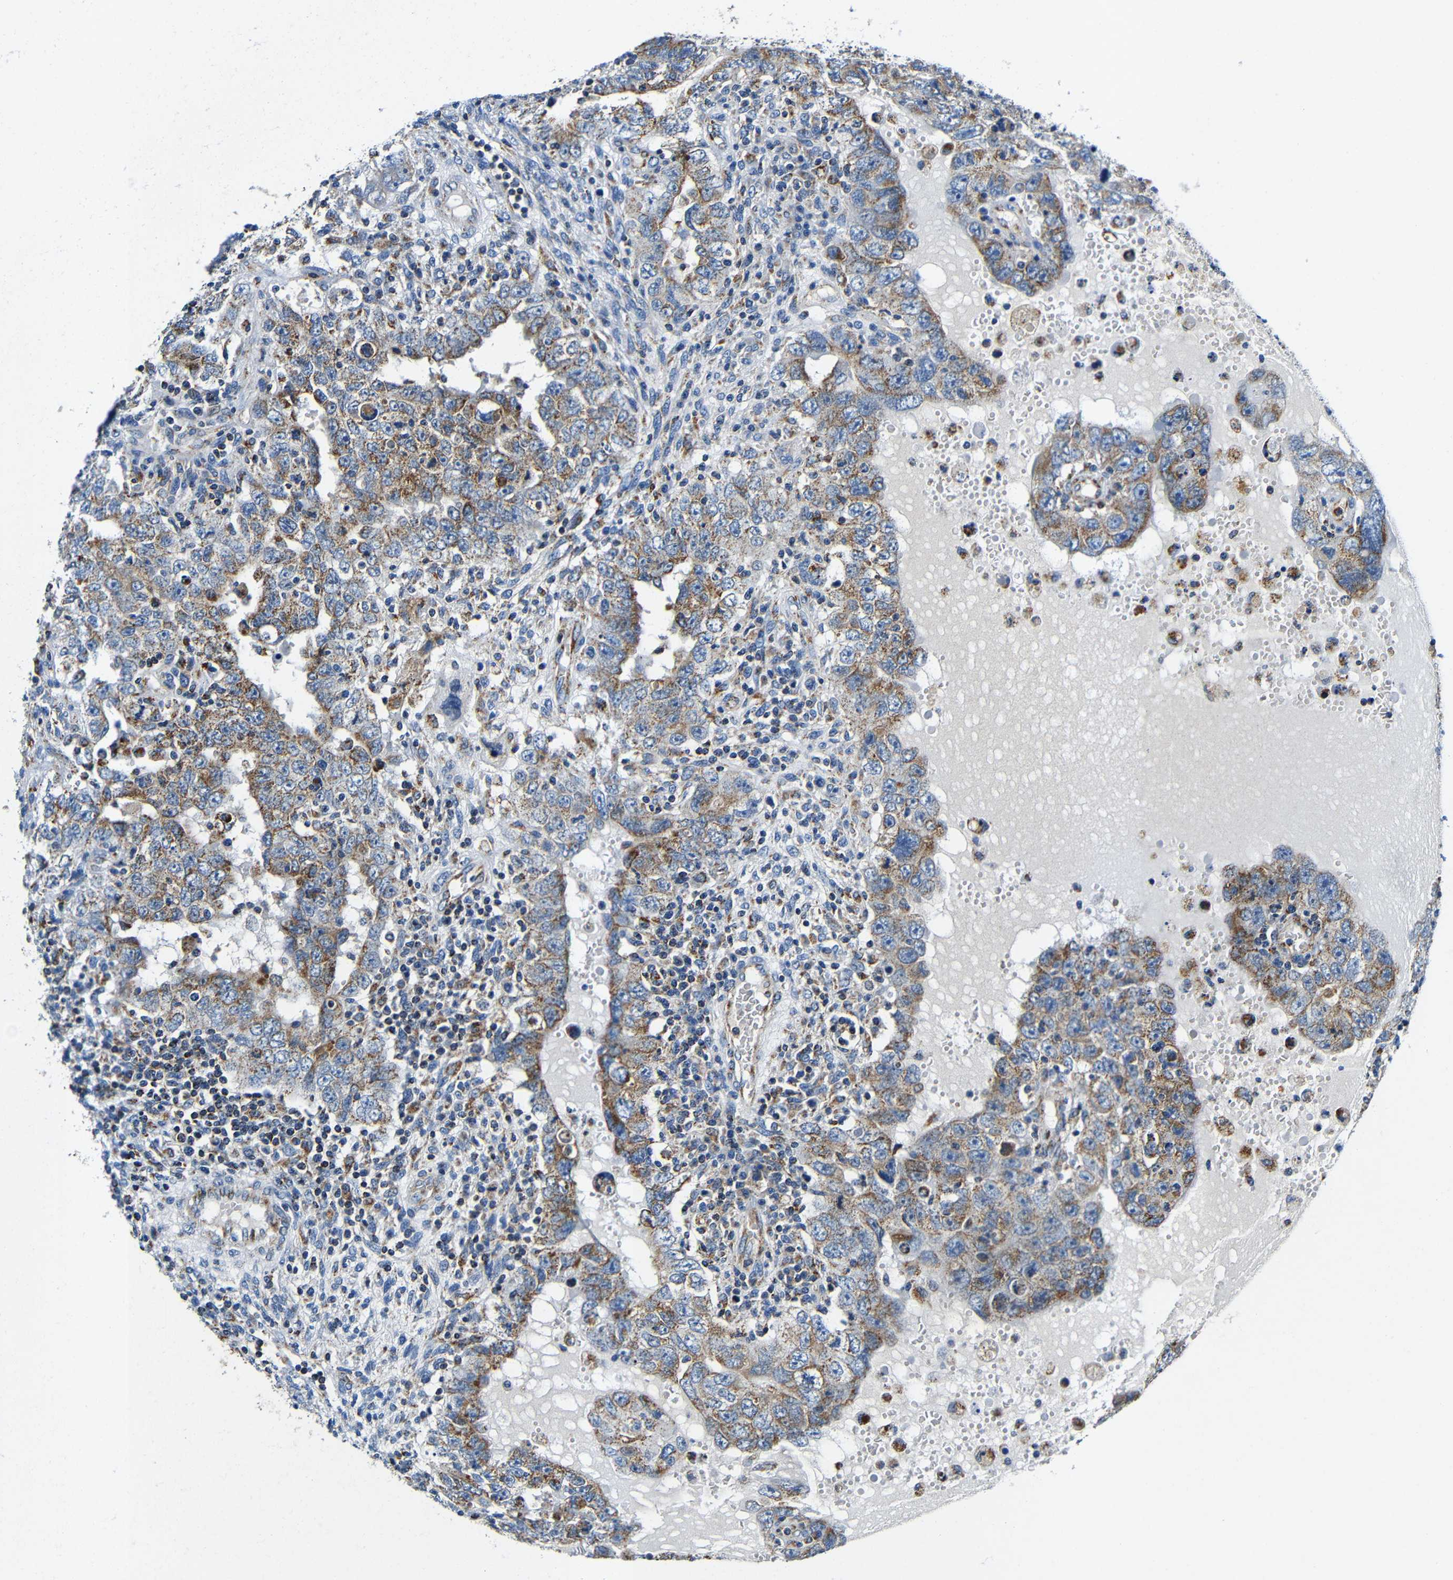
{"staining": {"intensity": "moderate", "quantity": "25%-75%", "location": "cytoplasmic/membranous"}, "tissue": "testis cancer", "cell_type": "Tumor cells", "image_type": "cancer", "snomed": [{"axis": "morphology", "description": "Carcinoma, Embryonal, NOS"}, {"axis": "topography", "description": "Testis"}], "caption": "The photomicrograph displays staining of testis cancer, revealing moderate cytoplasmic/membranous protein staining (brown color) within tumor cells. (Stains: DAB in brown, nuclei in blue, Microscopy: brightfield microscopy at high magnification).", "gene": "GALNT18", "patient": {"sex": "male", "age": 26}}